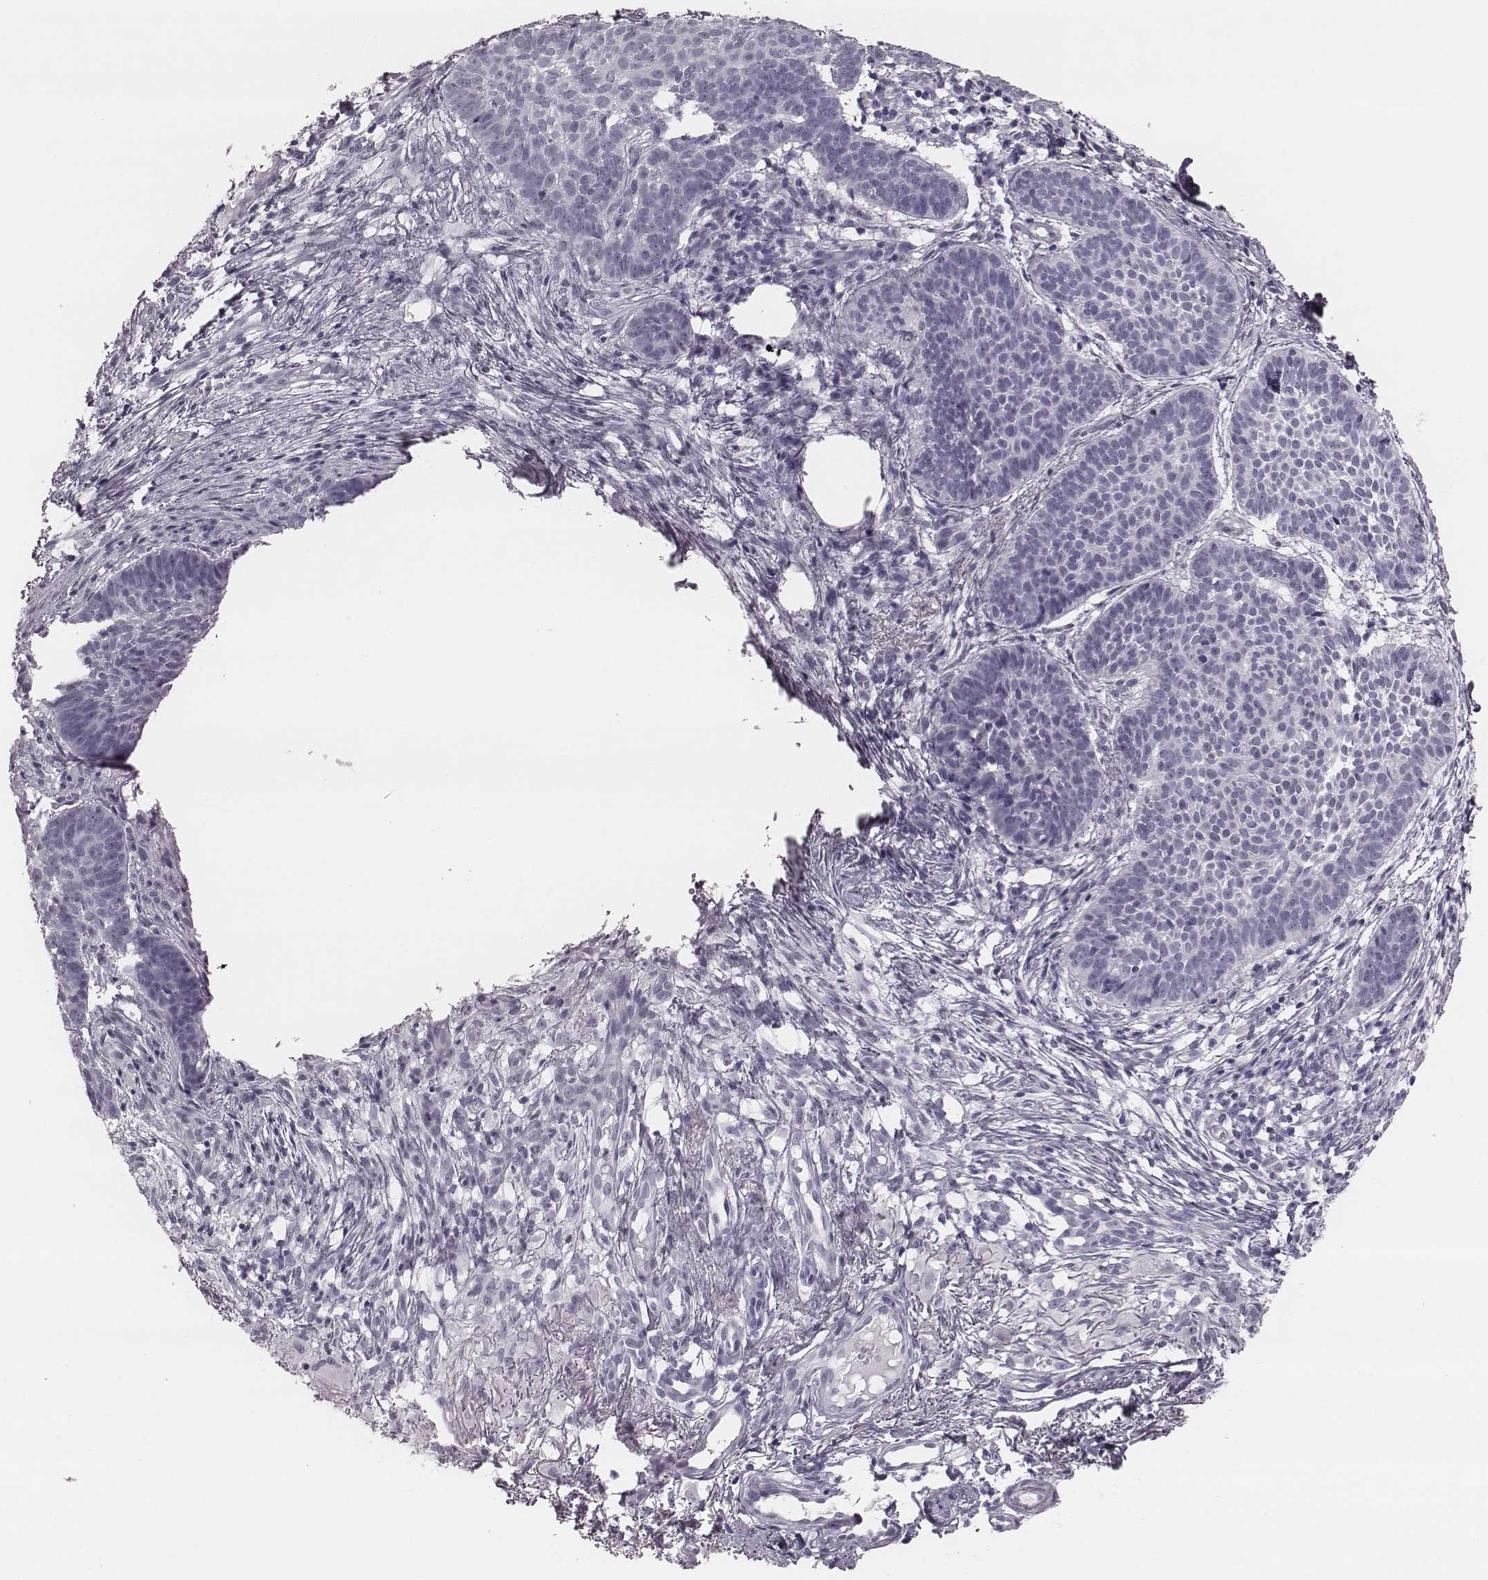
{"staining": {"intensity": "negative", "quantity": "none", "location": "none"}, "tissue": "skin cancer", "cell_type": "Tumor cells", "image_type": "cancer", "snomed": [{"axis": "morphology", "description": "Basal cell carcinoma"}, {"axis": "topography", "description": "Skin"}], "caption": "High power microscopy histopathology image of an immunohistochemistry micrograph of skin basal cell carcinoma, revealing no significant expression in tumor cells.", "gene": "KRT74", "patient": {"sex": "male", "age": 72}}